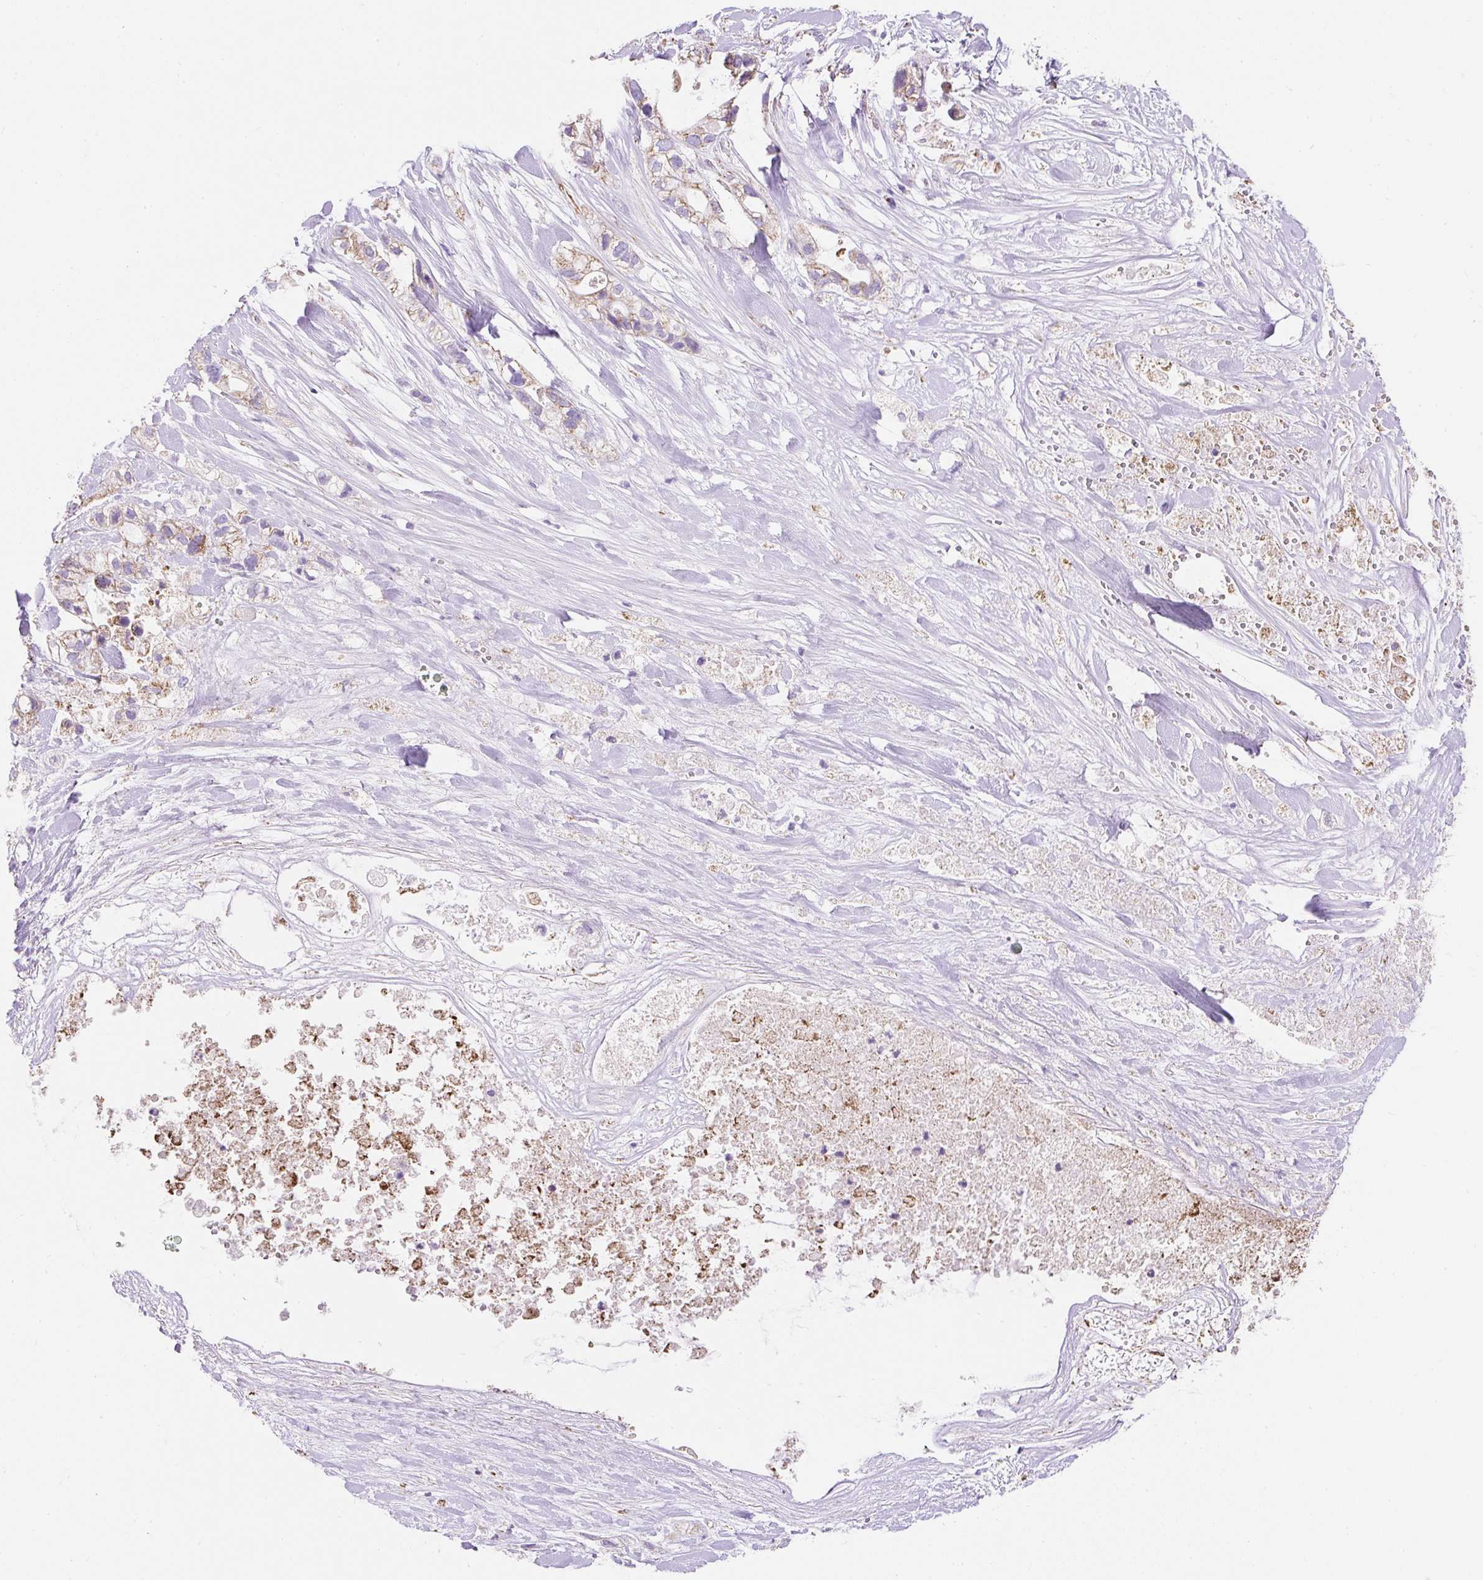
{"staining": {"intensity": "weak", "quantity": ">75%", "location": "cytoplasmic/membranous"}, "tissue": "pancreatic cancer", "cell_type": "Tumor cells", "image_type": "cancer", "snomed": [{"axis": "morphology", "description": "Adenocarcinoma, NOS"}, {"axis": "topography", "description": "Pancreas"}], "caption": "Protein analysis of pancreatic adenocarcinoma tissue demonstrates weak cytoplasmic/membranous positivity in about >75% of tumor cells.", "gene": "DAAM2", "patient": {"sex": "male", "age": 44}}